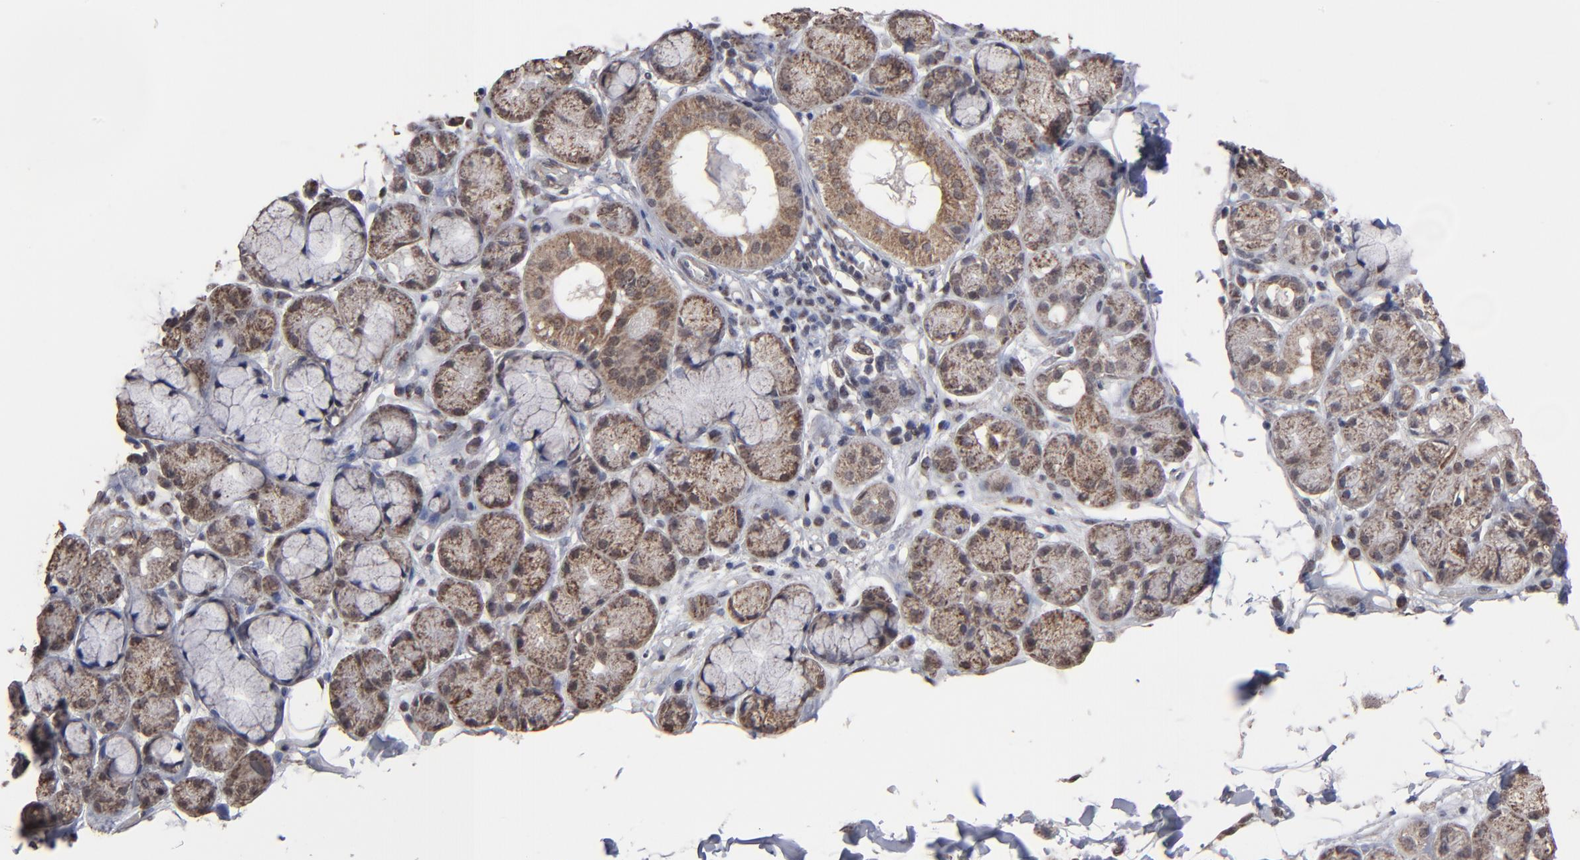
{"staining": {"intensity": "moderate", "quantity": ">75%", "location": "cytoplasmic/membranous"}, "tissue": "salivary gland", "cell_type": "Glandular cells", "image_type": "normal", "snomed": [{"axis": "morphology", "description": "Normal tissue, NOS"}, {"axis": "topography", "description": "Skeletal muscle"}, {"axis": "topography", "description": "Oral tissue"}, {"axis": "topography", "description": "Salivary gland"}, {"axis": "topography", "description": "Peripheral nerve tissue"}], "caption": "This micrograph exhibits immunohistochemistry (IHC) staining of unremarkable human salivary gland, with medium moderate cytoplasmic/membranous staining in about >75% of glandular cells.", "gene": "BNIP3", "patient": {"sex": "male", "age": 54}}